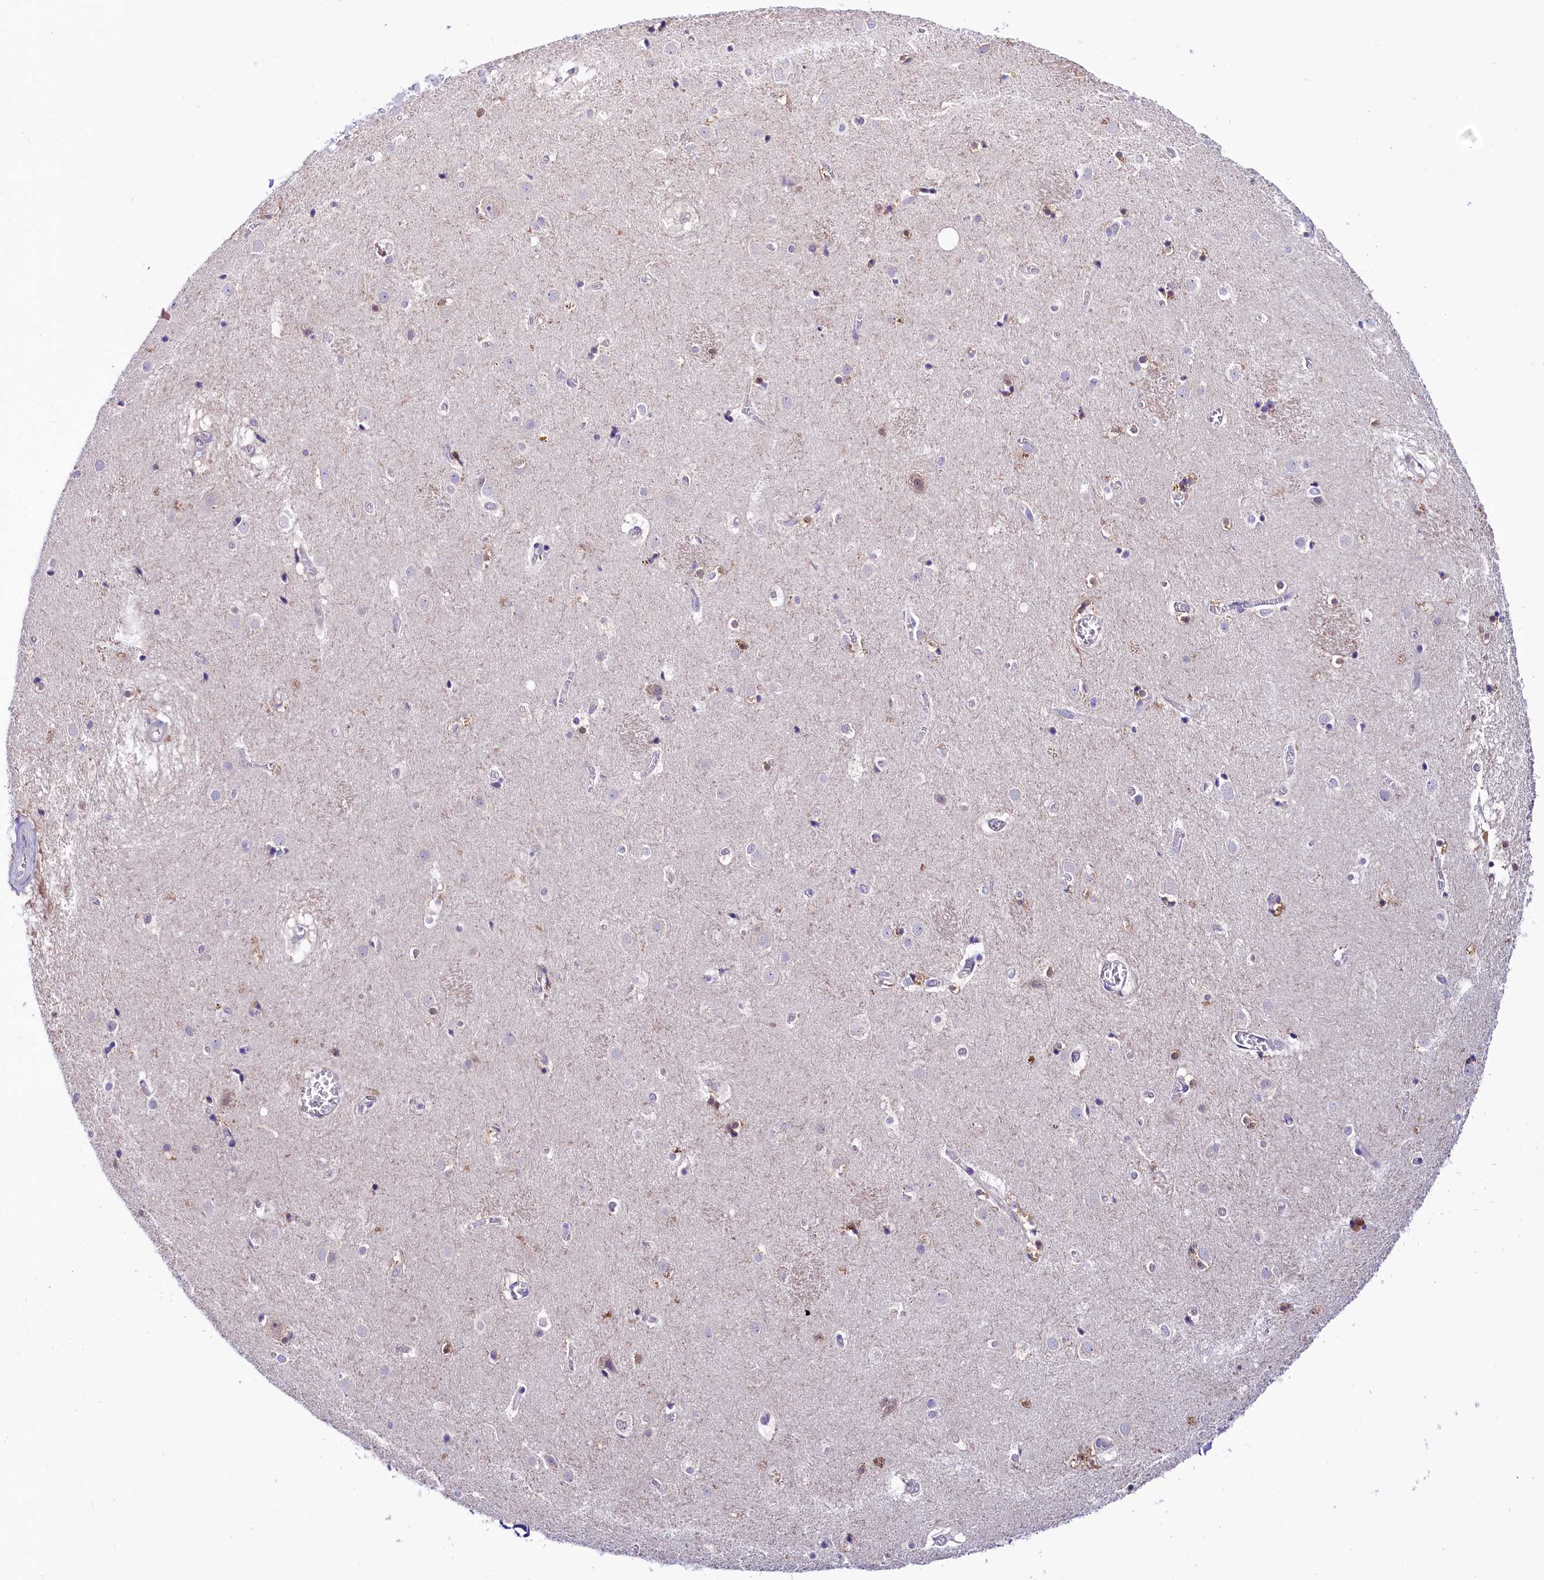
{"staining": {"intensity": "negative", "quantity": "none", "location": "none"}, "tissue": "caudate", "cell_type": "Glial cells", "image_type": "normal", "snomed": [{"axis": "morphology", "description": "Normal tissue, NOS"}, {"axis": "topography", "description": "Lateral ventricle wall"}], "caption": "High power microscopy image of an IHC image of normal caudate, revealing no significant expression in glial cells.", "gene": "ABHD5", "patient": {"sex": "male", "age": 70}}